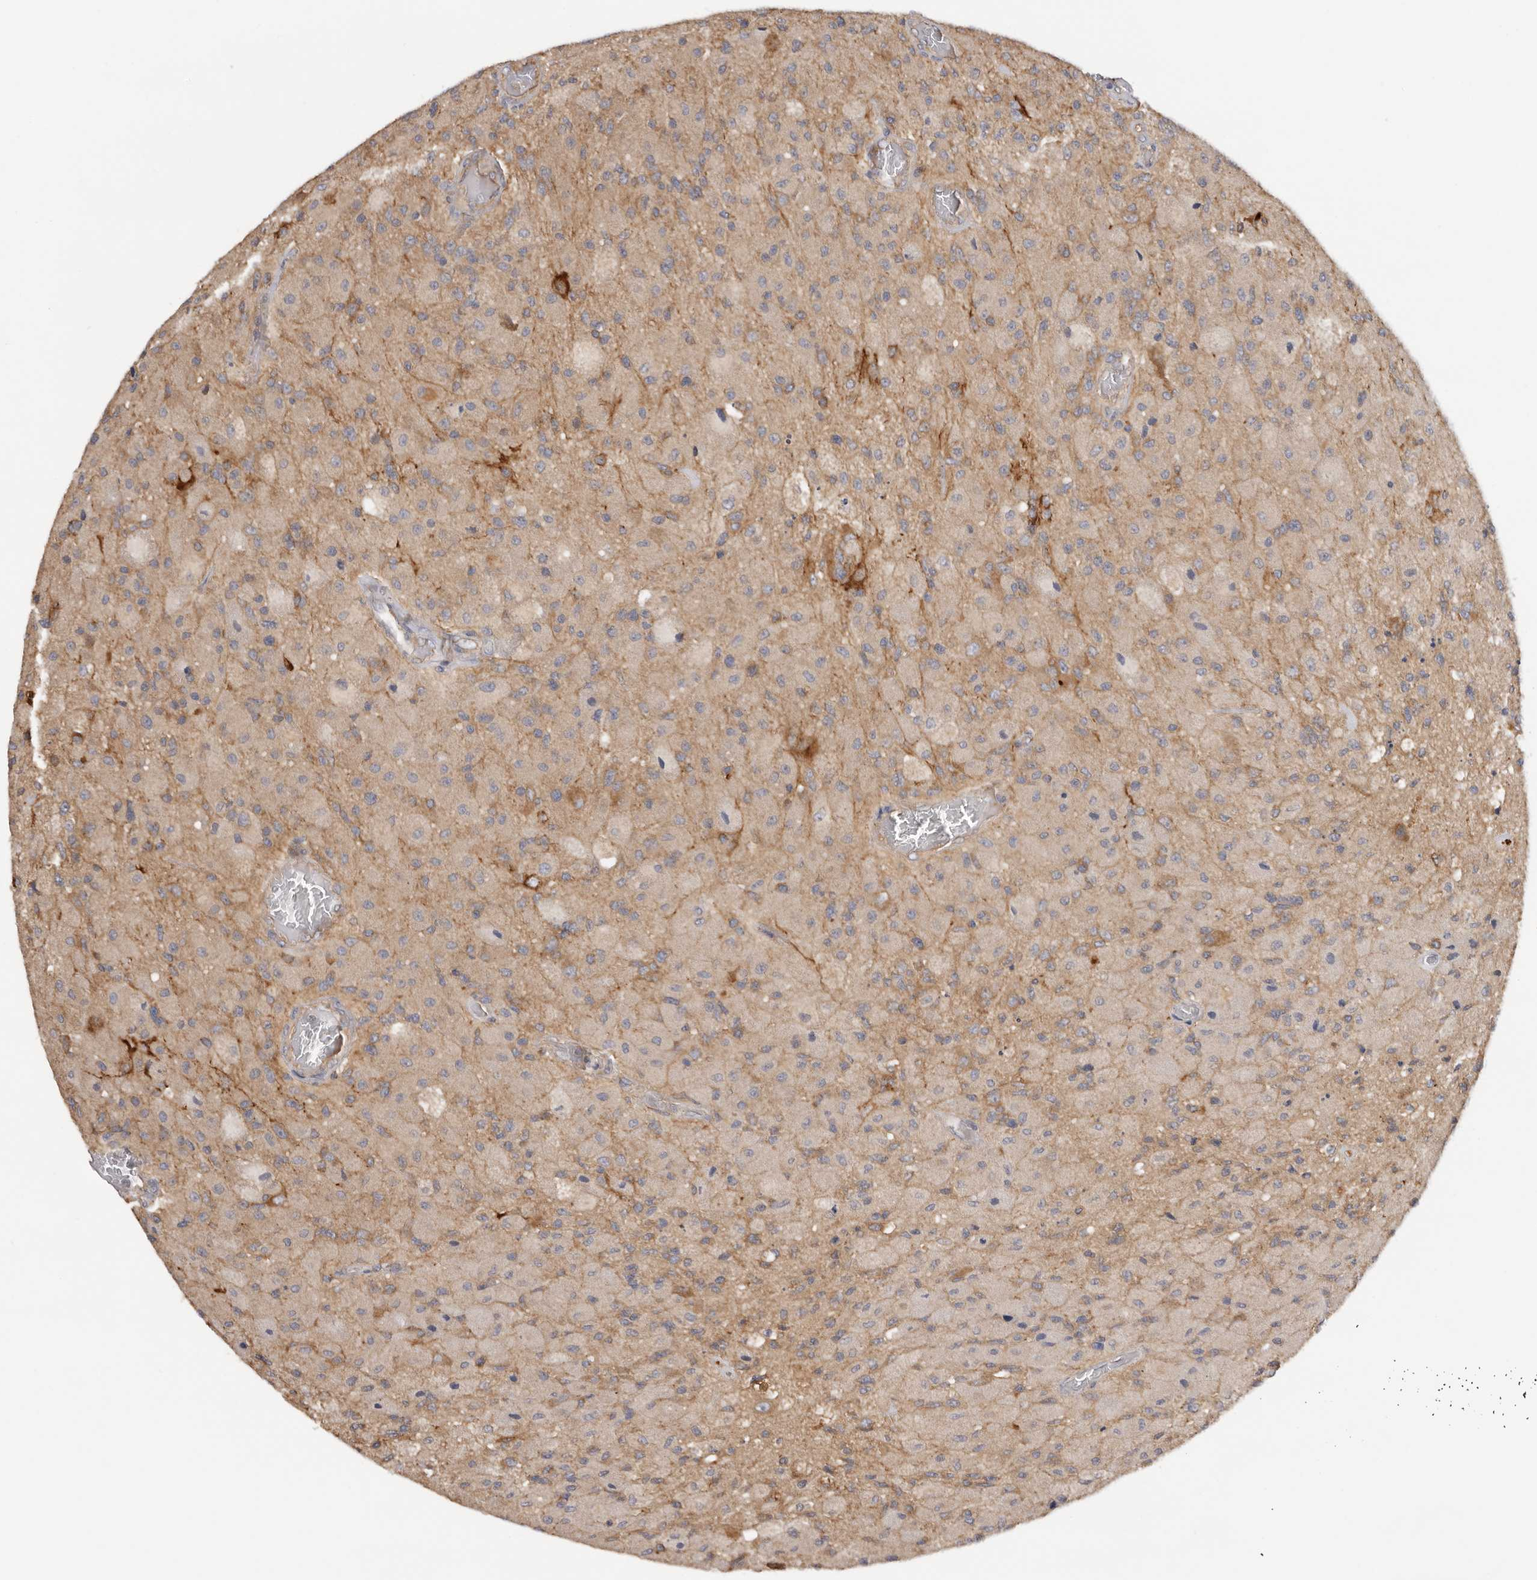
{"staining": {"intensity": "weak", "quantity": ">75%", "location": "cytoplasmic/membranous"}, "tissue": "glioma", "cell_type": "Tumor cells", "image_type": "cancer", "snomed": [{"axis": "morphology", "description": "Normal tissue, NOS"}, {"axis": "morphology", "description": "Glioma, malignant, High grade"}, {"axis": "topography", "description": "Cerebral cortex"}], "caption": "An immunohistochemistry histopathology image of neoplastic tissue is shown. Protein staining in brown labels weak cytoplasmic/membranous positivity in glioma within tumor cells.", "gene": "PPP1R42", "patient": {"sex": "male", "age": 77}}